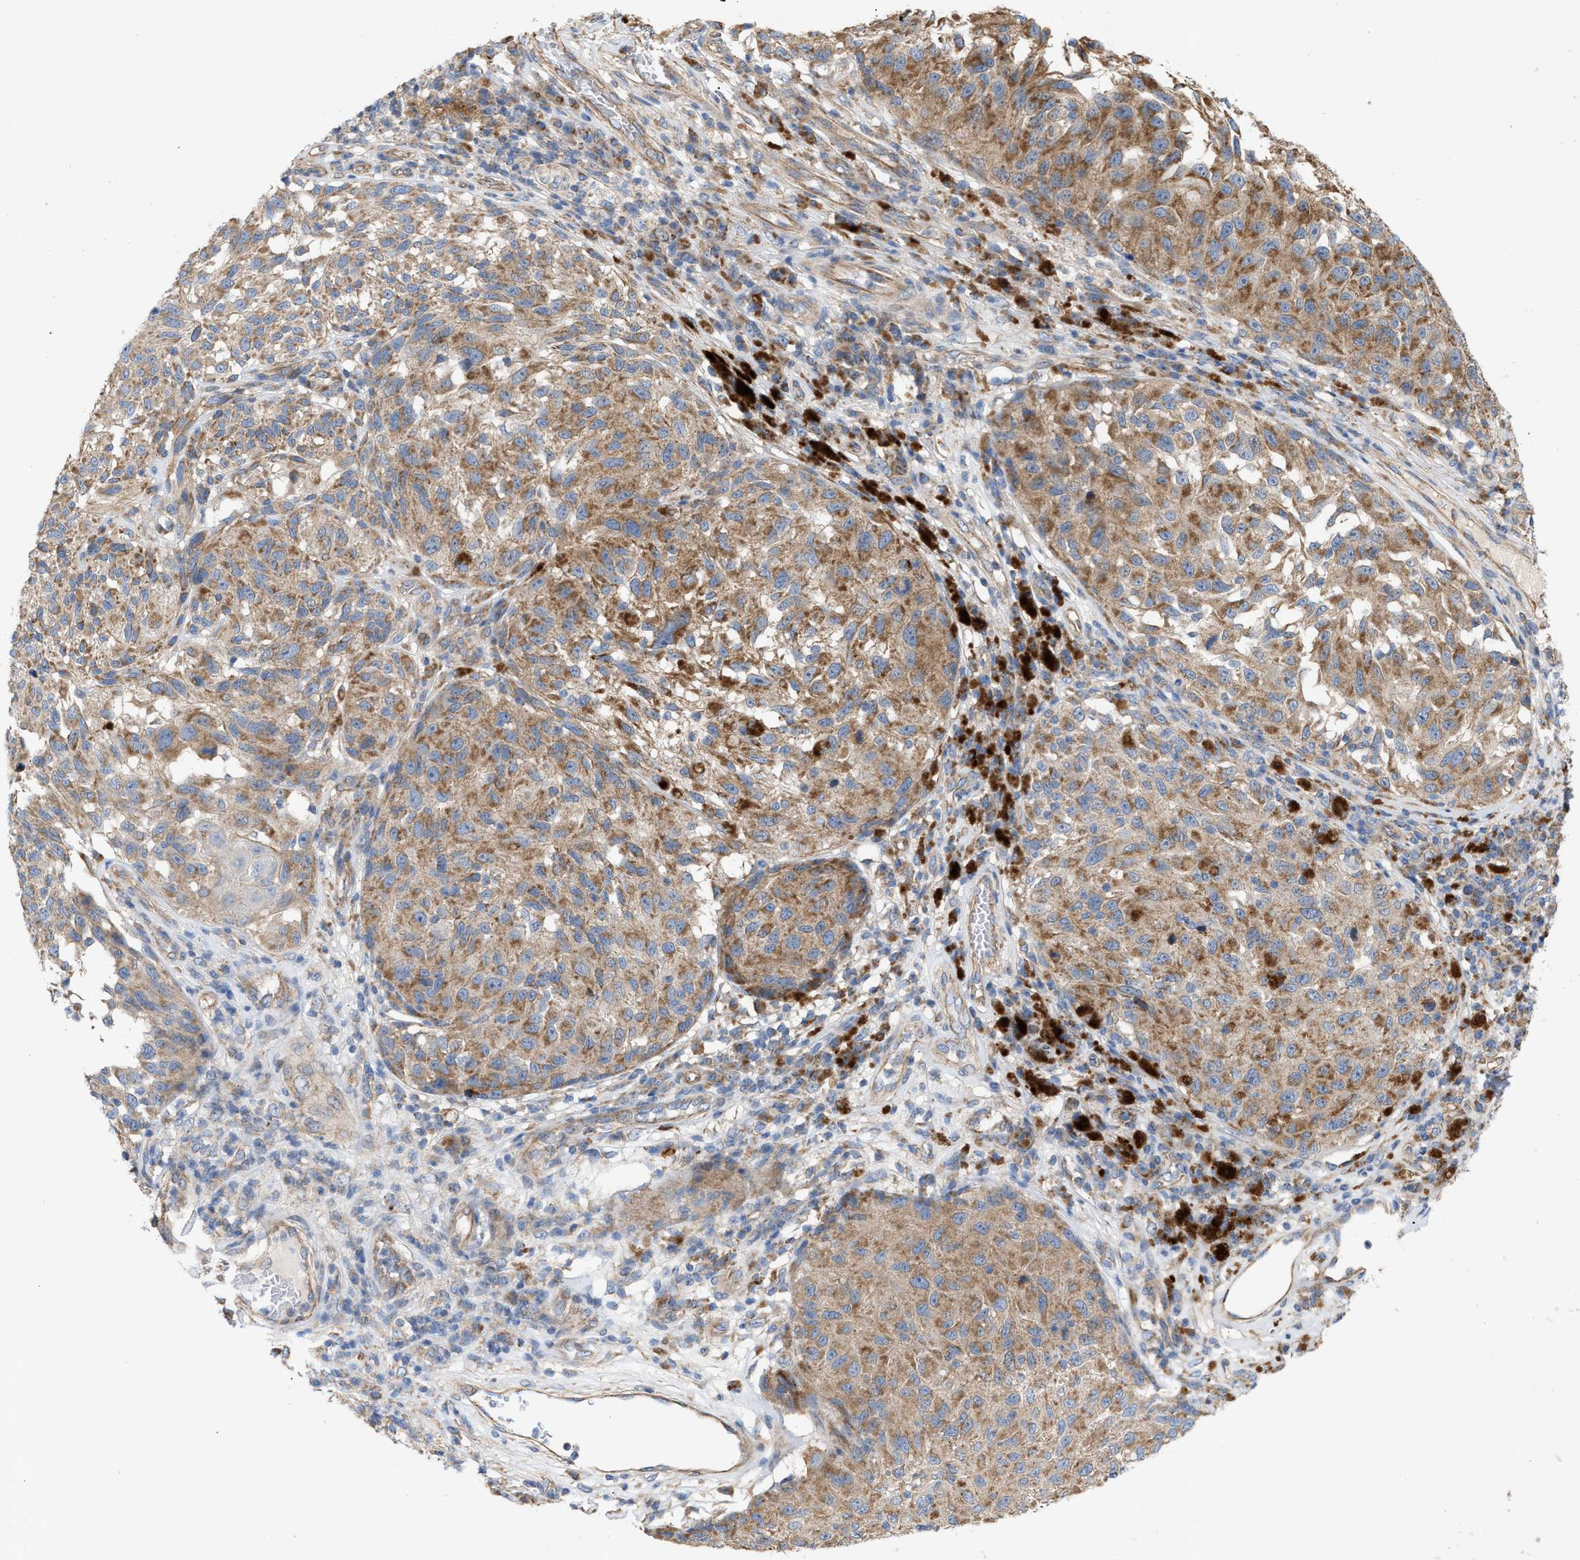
{"staining": {"intensity": "moderate", "quantity": ">75%", "location": "cytoplasmic/membranous"}, "tissue": "melanoma", "cell_type": "Tumor cells", "image_type": "cancer", "snomed": [{"axis": "morphology", "description": "Malignant melanoma, NOS"}, {"axis": "topography", "description": "Skin"}], "caption": "Immunohistochemical staining of human malignant melanoma displays moderate cytoplasmic/membranous protein positivity in approximately >75% of tumor cells.", "gene": "OXSM", "patient": {"sex": "female", "age": 73}}